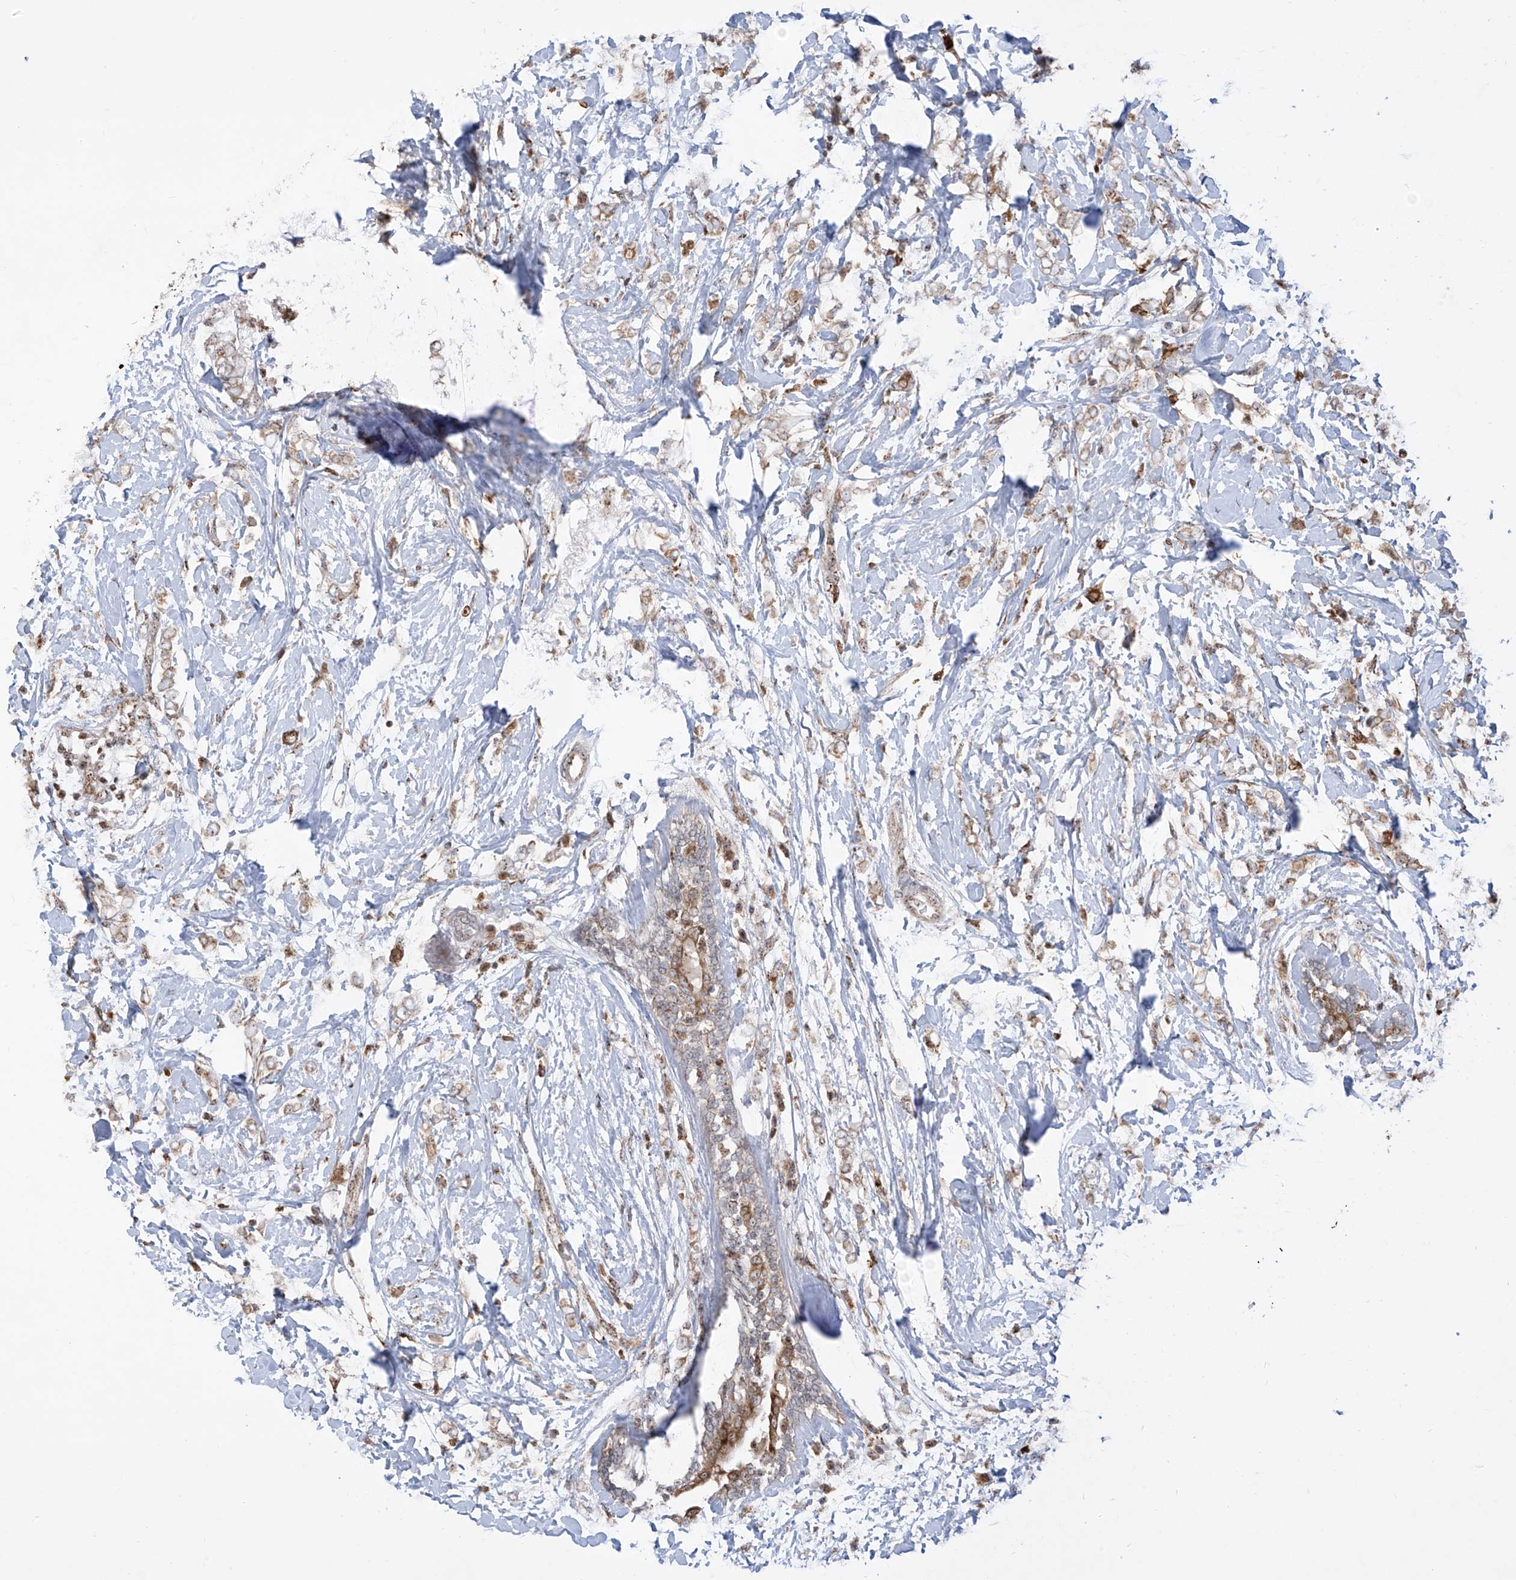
{"staining": {"intensity": "weak", "quantity": ">75%", "location": "cytoplasmic/membranous"}, "tissue": "breast cancer", "cell_type": "Tumor cells", "image_type": "cancer", "snomed": [{"axis": "morphology", "description": "Normal tissue, NOS"}, {"axis": "morphology", "description": "Lobular carcinoma"}, {"axis": "topography", "description": "Breast"}], "caption": "High-power microscopy captured an immunohistochemistry image of breast cancer, revealing weak cytoplasmic/membranous positivity in about >75% of tumor cells.", "gene": "ZBTB8A", "patient": {"sex": "female", "age": 47}}